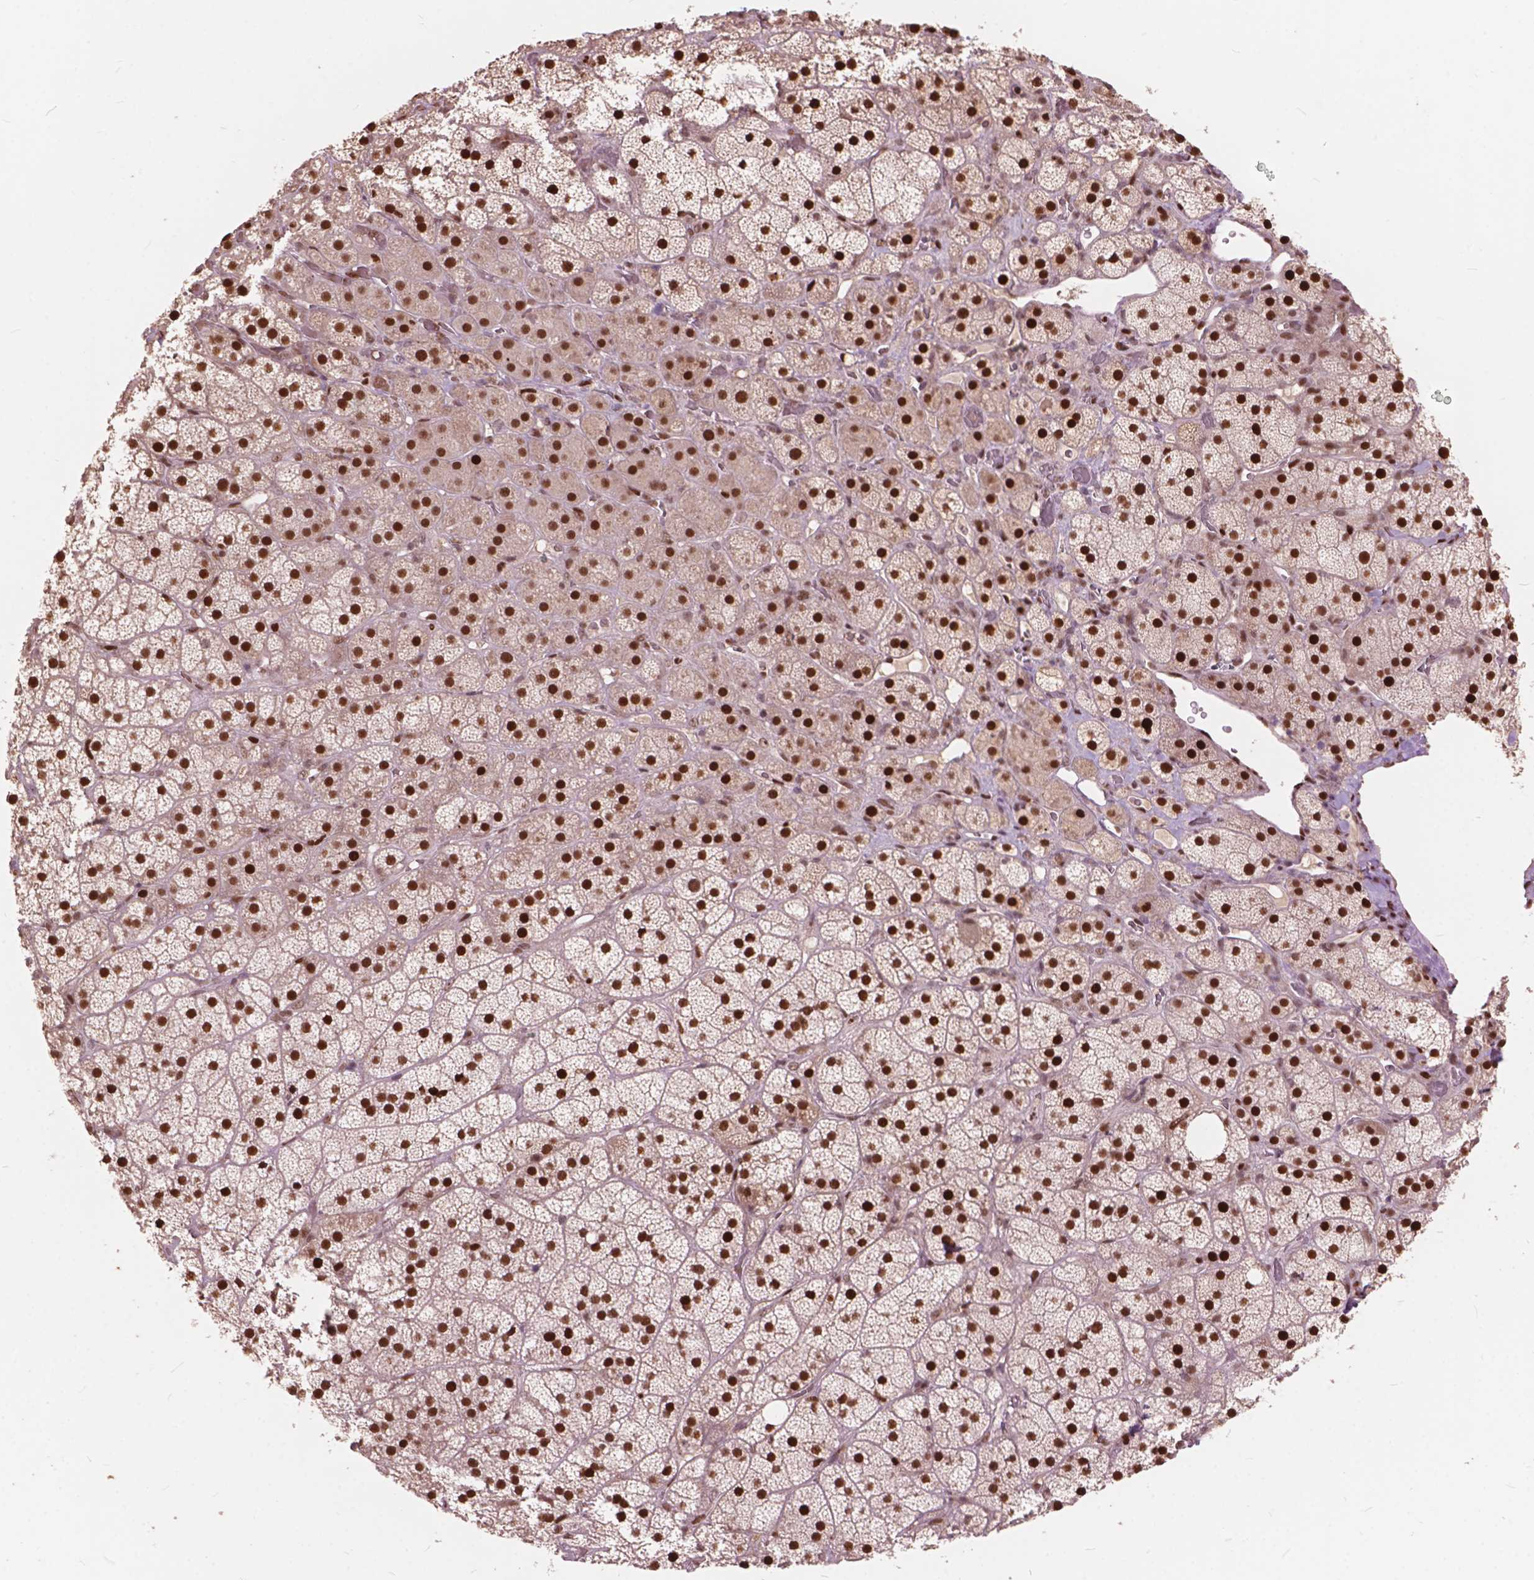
{"staining": {"intensity": "strong", "quantity": ">75%", "location": "nuclear"}, "tissue": "adrenal gland", "cell_type": "Glandular cells", "image_type": "normal", "snomed": [{"axis": "morphology", "description": "Normal tissue, NOS"}, {"axis": "topography", "description": "Adrenal gland"}], "caption": "Normal adrenal gland was stained to show a protein in brown. There is high levels of strong nuclear staining in approximately >75% of glandular cells.", "gene": "ANP32A", "patient": {"sex": "male", "age": 57}}